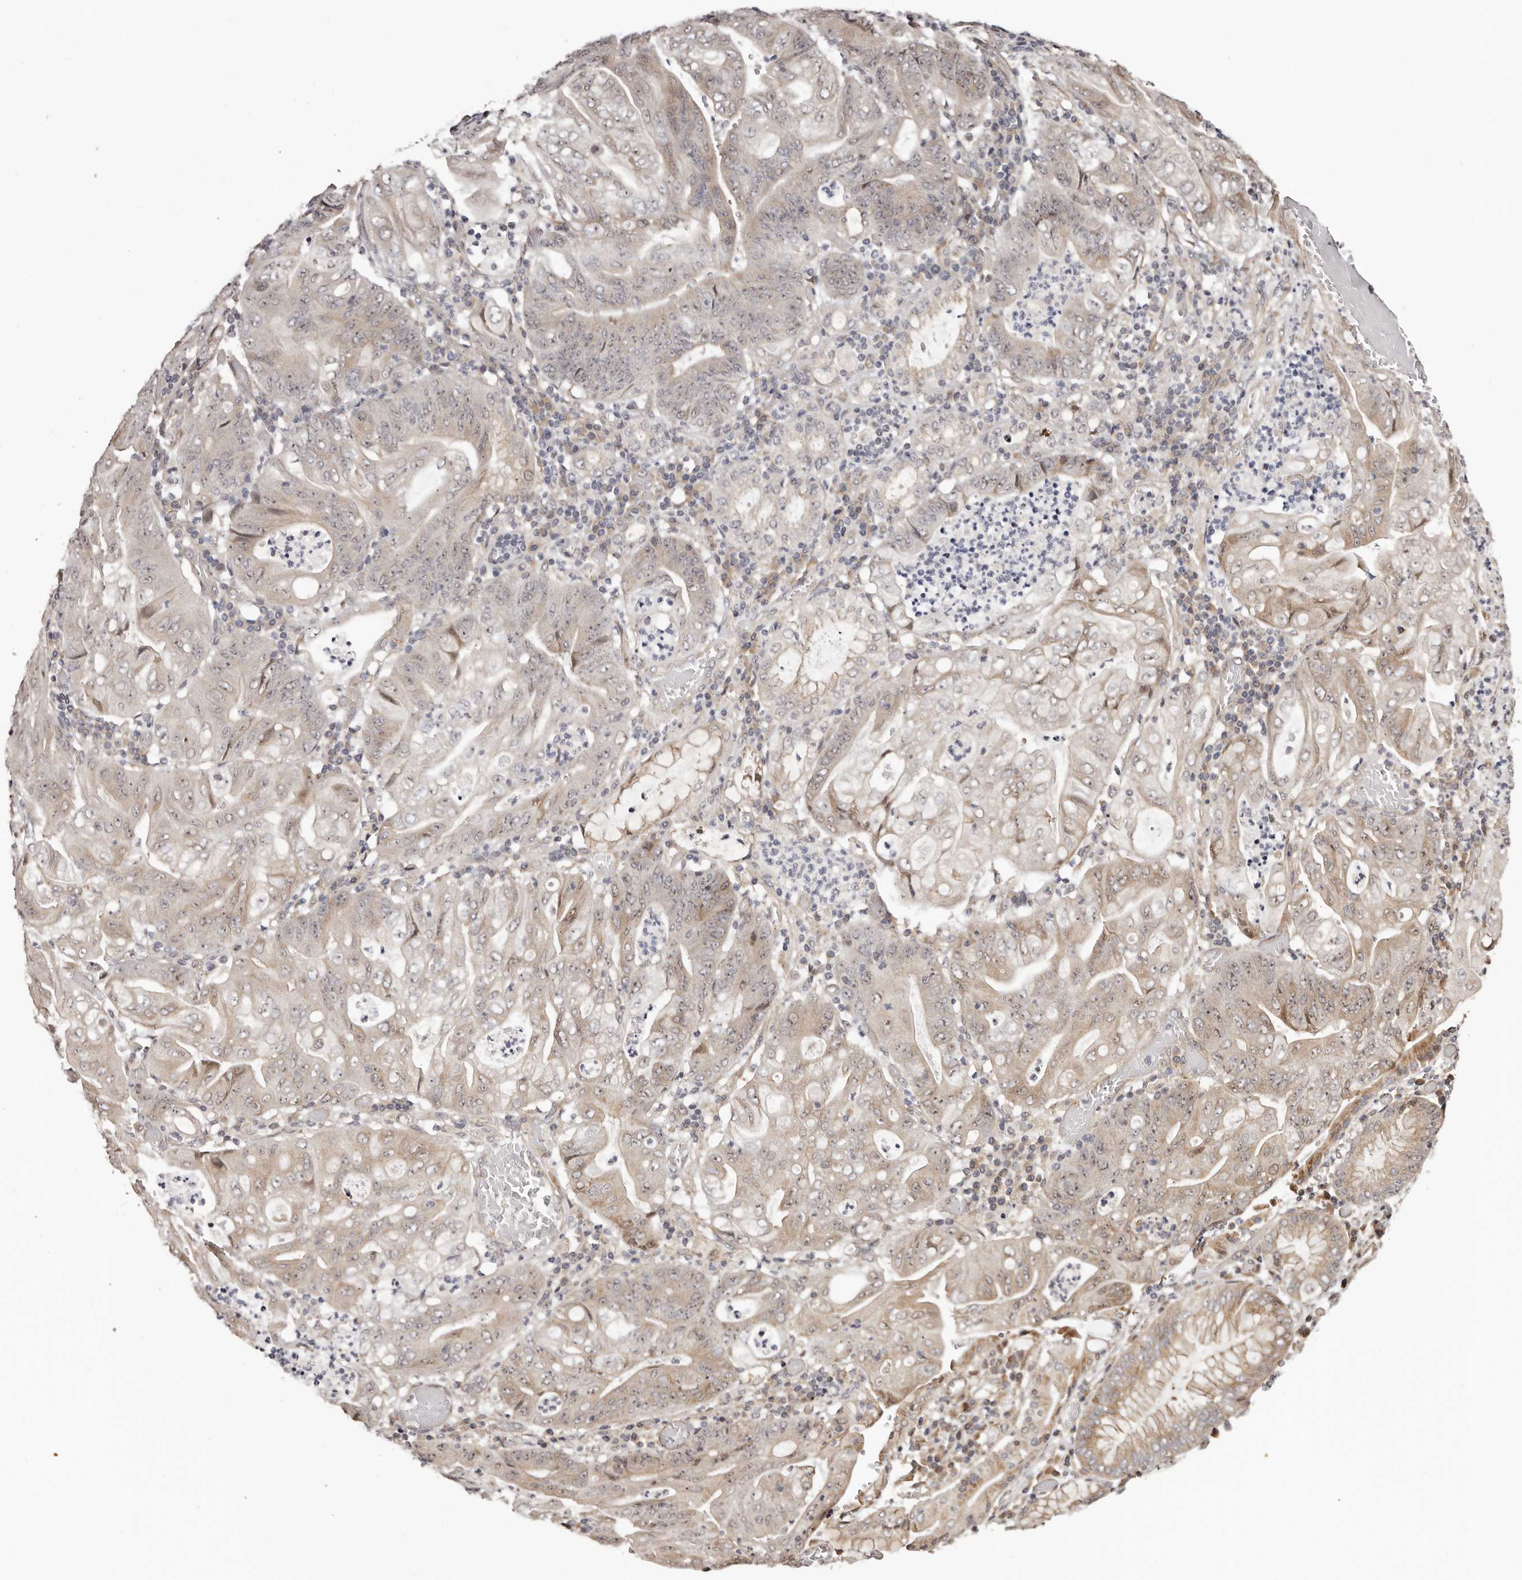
{"staining": {"intensity": "weak", "quantity": "25%-75%", "location": "cytoplasmic/membranous,nuclear"}, "tissue": "stomach cancer", "cell_type": "Tumor cells", "image_type": "cancer", "snomed": [{"axis": "morphology", "description": "Adenocarcinoma, NOS"}, {"axis": "topography", "description": "Stomach"}], "caption": "Protein analysis of adenocarcinoma (stomach) tissue exhibits weak cytoplasmic/membranous and nuclear expression in approximately 25%-75% of tumor cells.", "gene": "NOL12", "patient": {"sex": "female", "age": 73}}